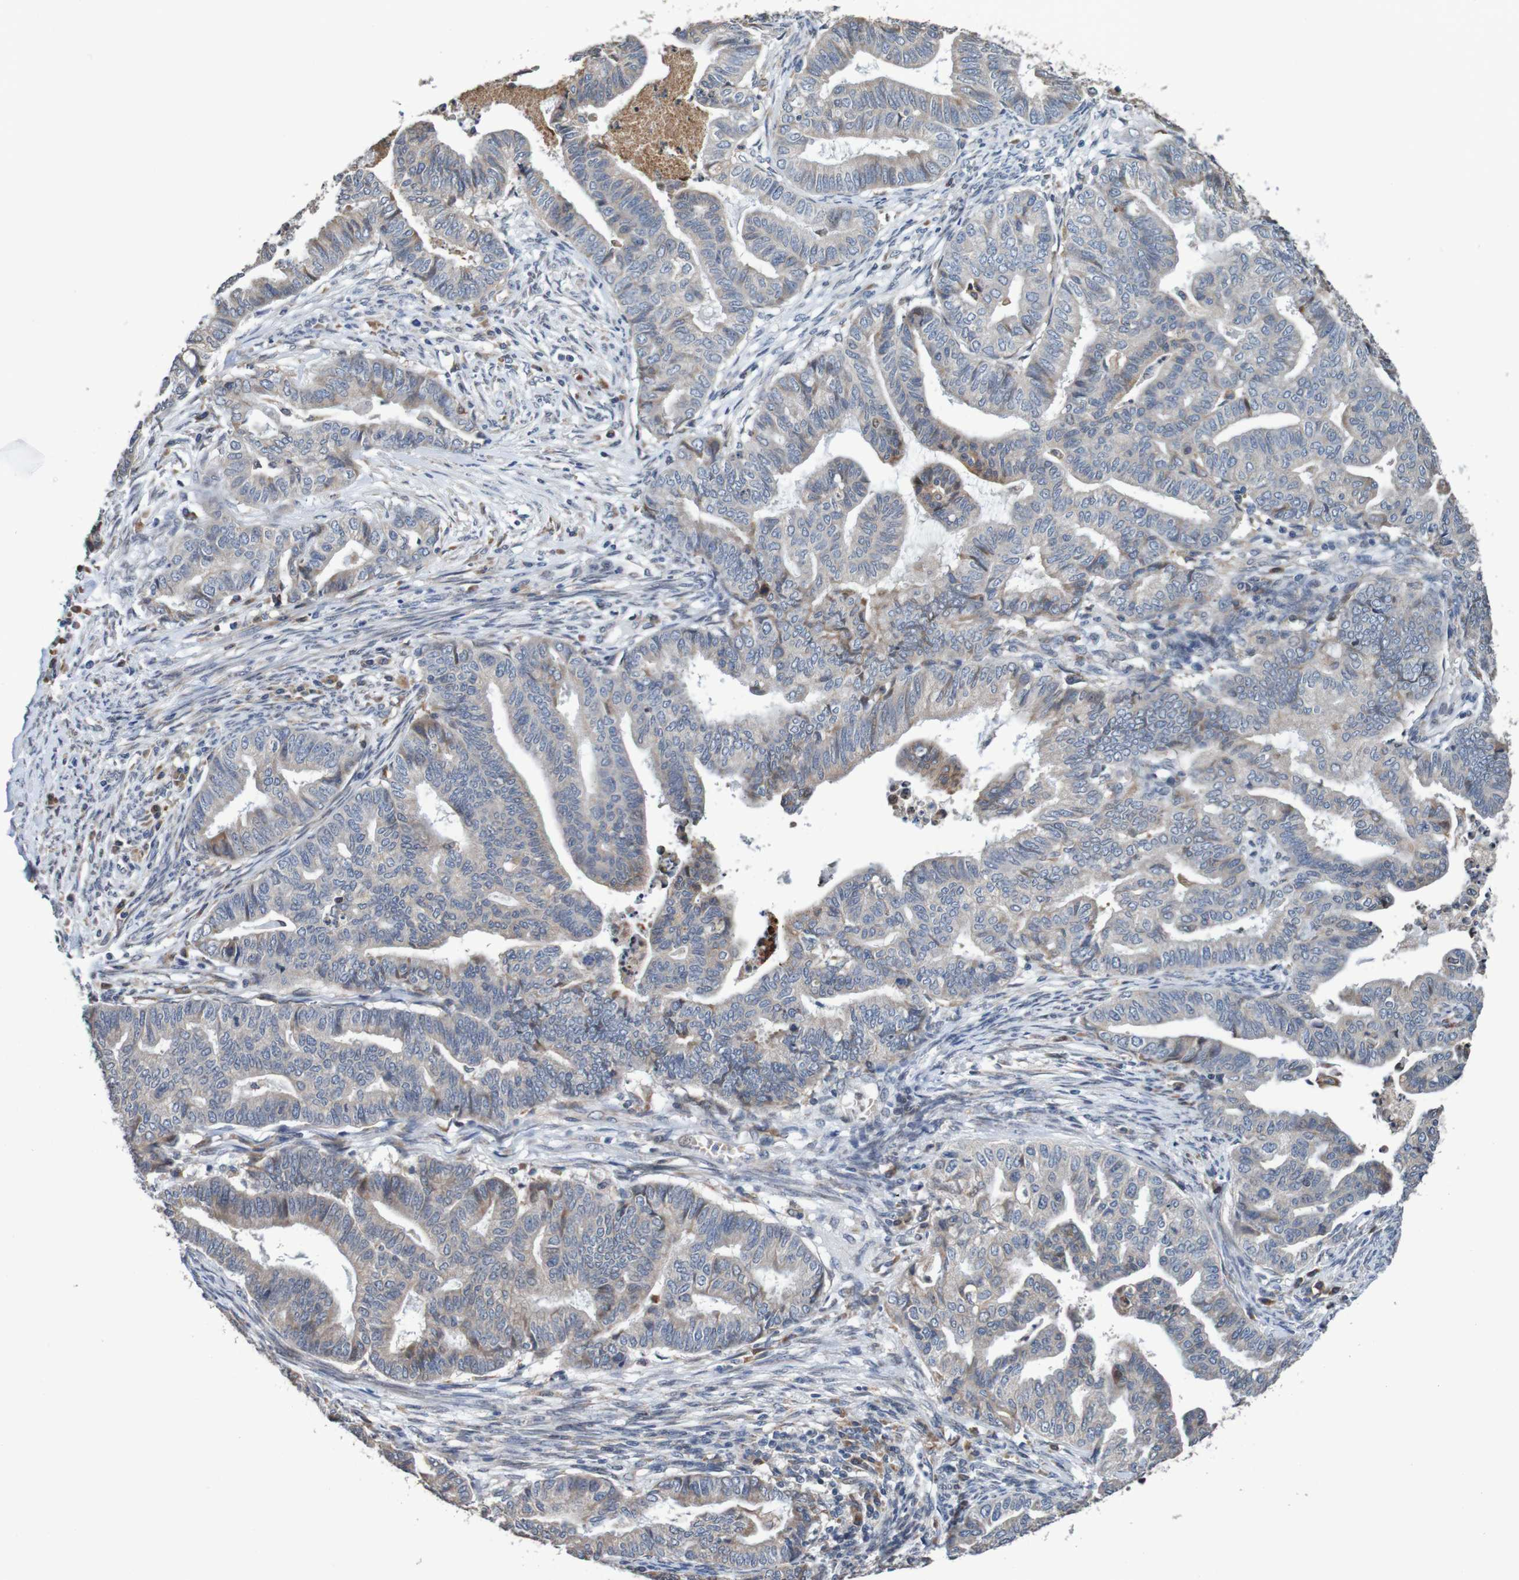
{"staining": {"intensity": "moderate", "quantity": "<25%", "location": "cytoplasmic/membranous"}, "tissue": "endometrial cancer", "cell_type": "Tumor cells", "image_type": "cancer", "snomed": [{"axis": "morphology", "description": "Adenocarcinoma, NOS"}, {"axis": "topography", "description": "Endometrium"}], "caption": "About <25% of tumor cells in endometrial adenocarcinoma display moderate cytoplasmic/membranous protein staining as visualized by brown immunohistochemical staining.", "gene": "FIBP", "patient": {"sex": "female", "age": 79}}